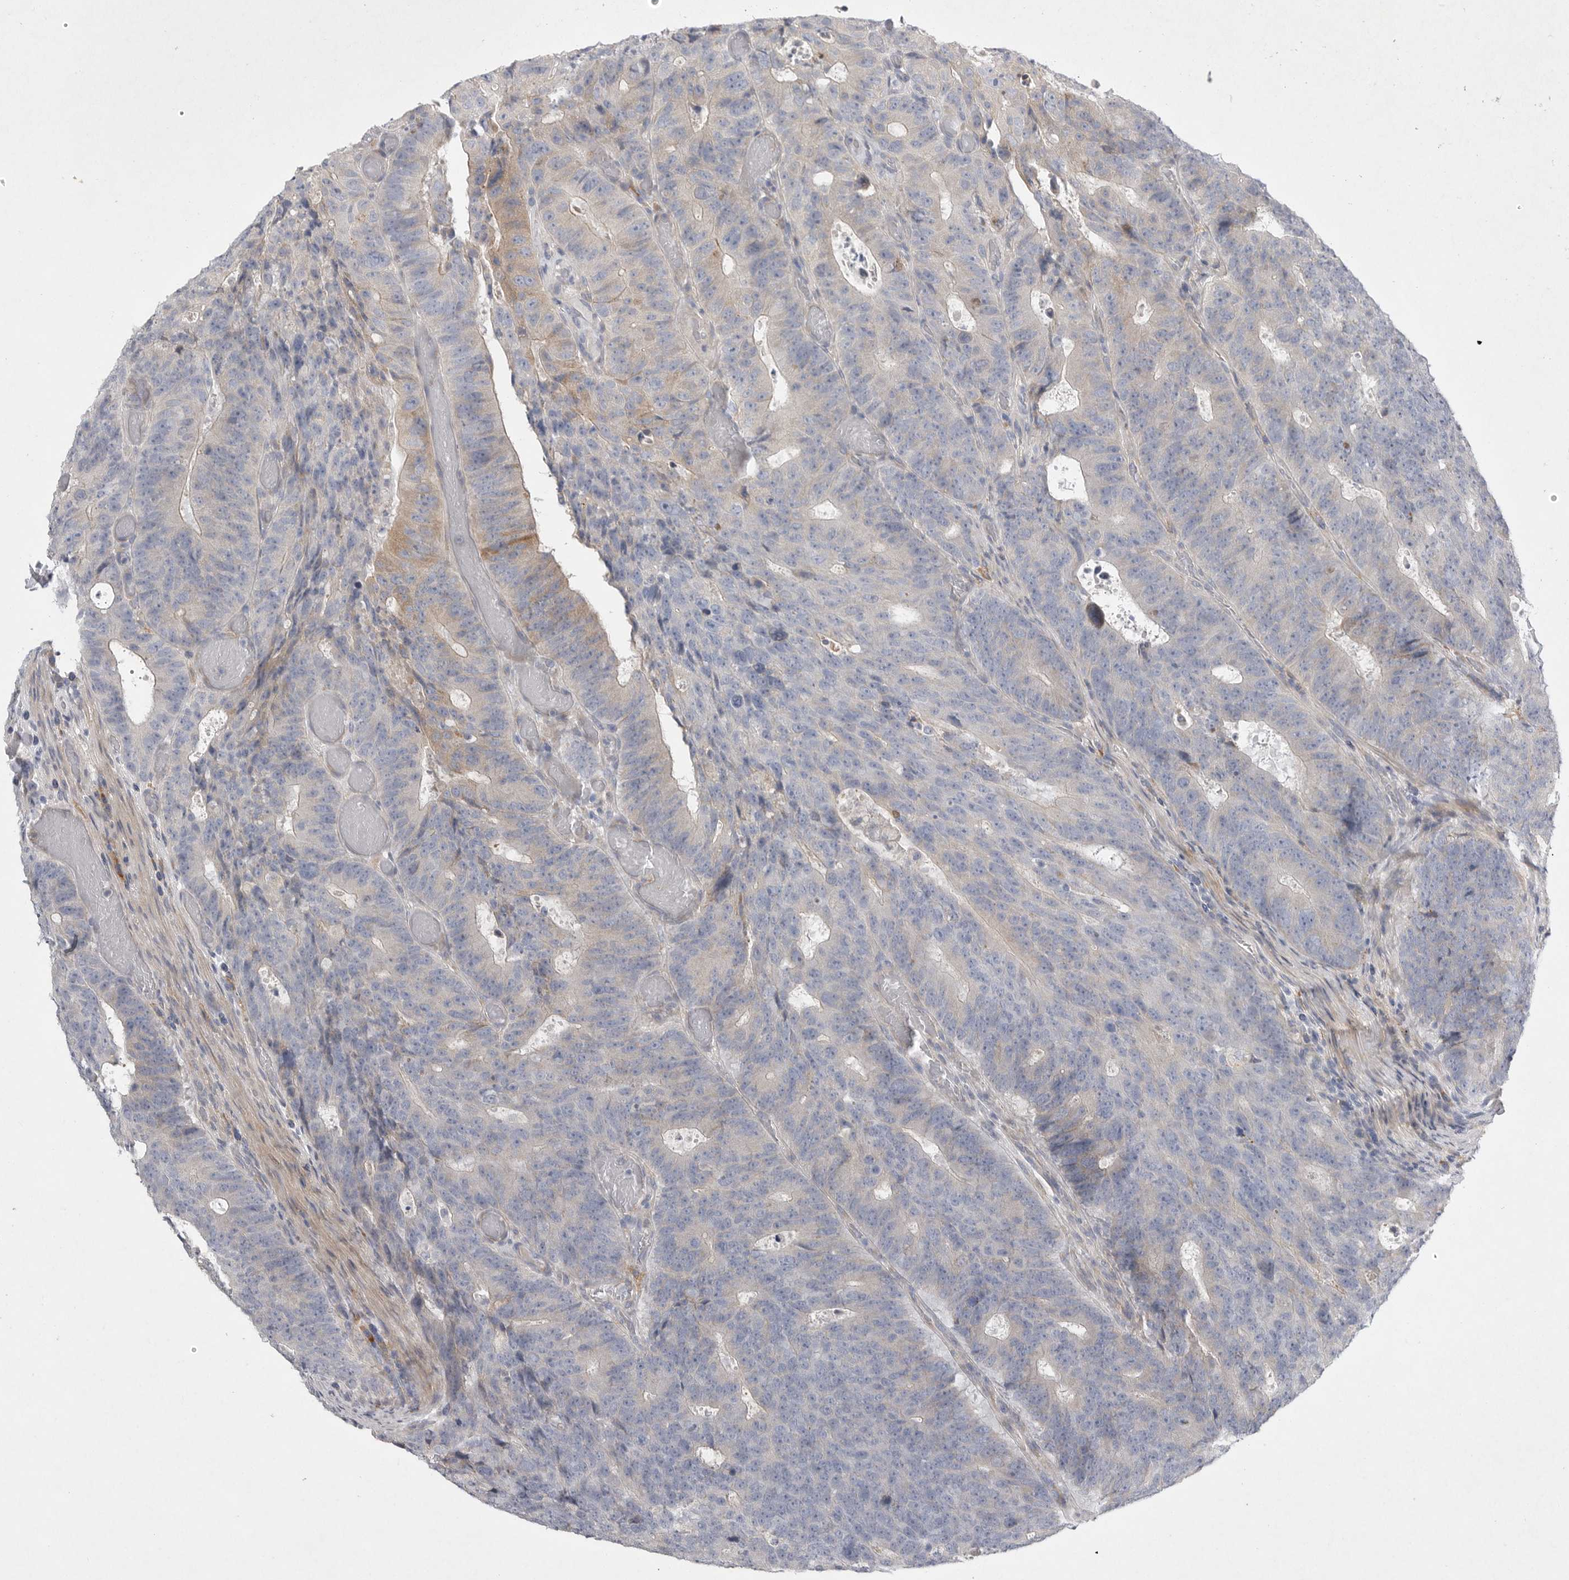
{"staining": {"intensity": "weak", "quantity": "<25%", "location": "cytoplasmic/membranous"}, "tissue": "colorectal cancer", "cell_type": "Tumor cells", "image_type": "cancer", "snomed": [{"axis": "morphology", "description": "Adenocarcinoma, NOS"}, {"axis": "topography", "description": "Colon"}], "caption": "The histopathology image displays no significant positivity in tumor cells of colorectal cancer. The staining is performed using DAB brown chromogen with nuclei counter-stained in using hematoxylin.", "gene": "EDEM3", "patient": {"sex": "male", "age": 87}}